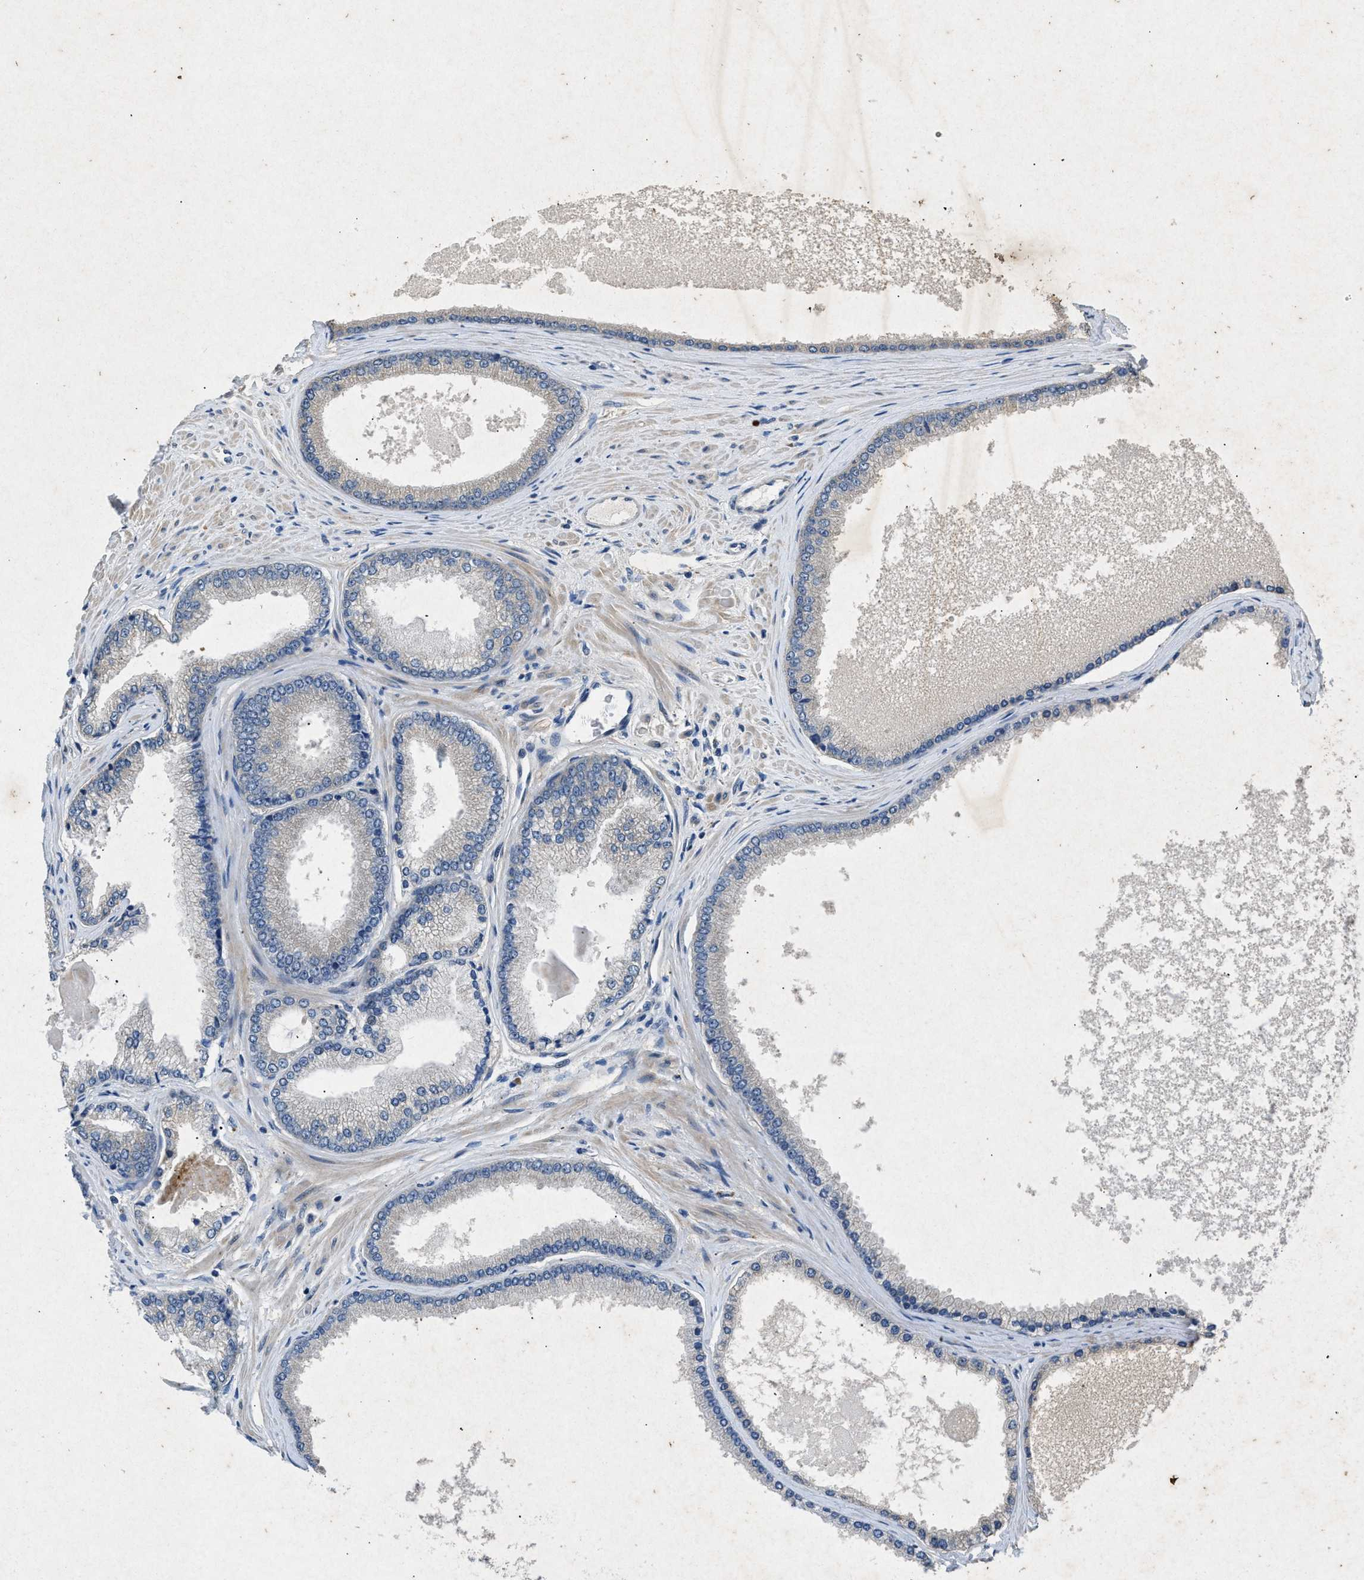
{"staining": {"intensity": "negative", "quantity": "none", "location": "none"}, "tissue": "prostate cancer", "cell_type": "Tumor cells", "image_type": "cancer", "snomed": [{"axis": "morphology", "description": "Adenocarcinoma, High grade"}, {"axis": "topography", "description": "Prostate"}], "caption": "This is an immunohistochemistry (IHC) micrograph of human prostate cancer (high-grade adenocarcinoma). There is no expression in tumor cells.", "gene": "PRKG2", "patient": {"sex": "male", "age": 61}}